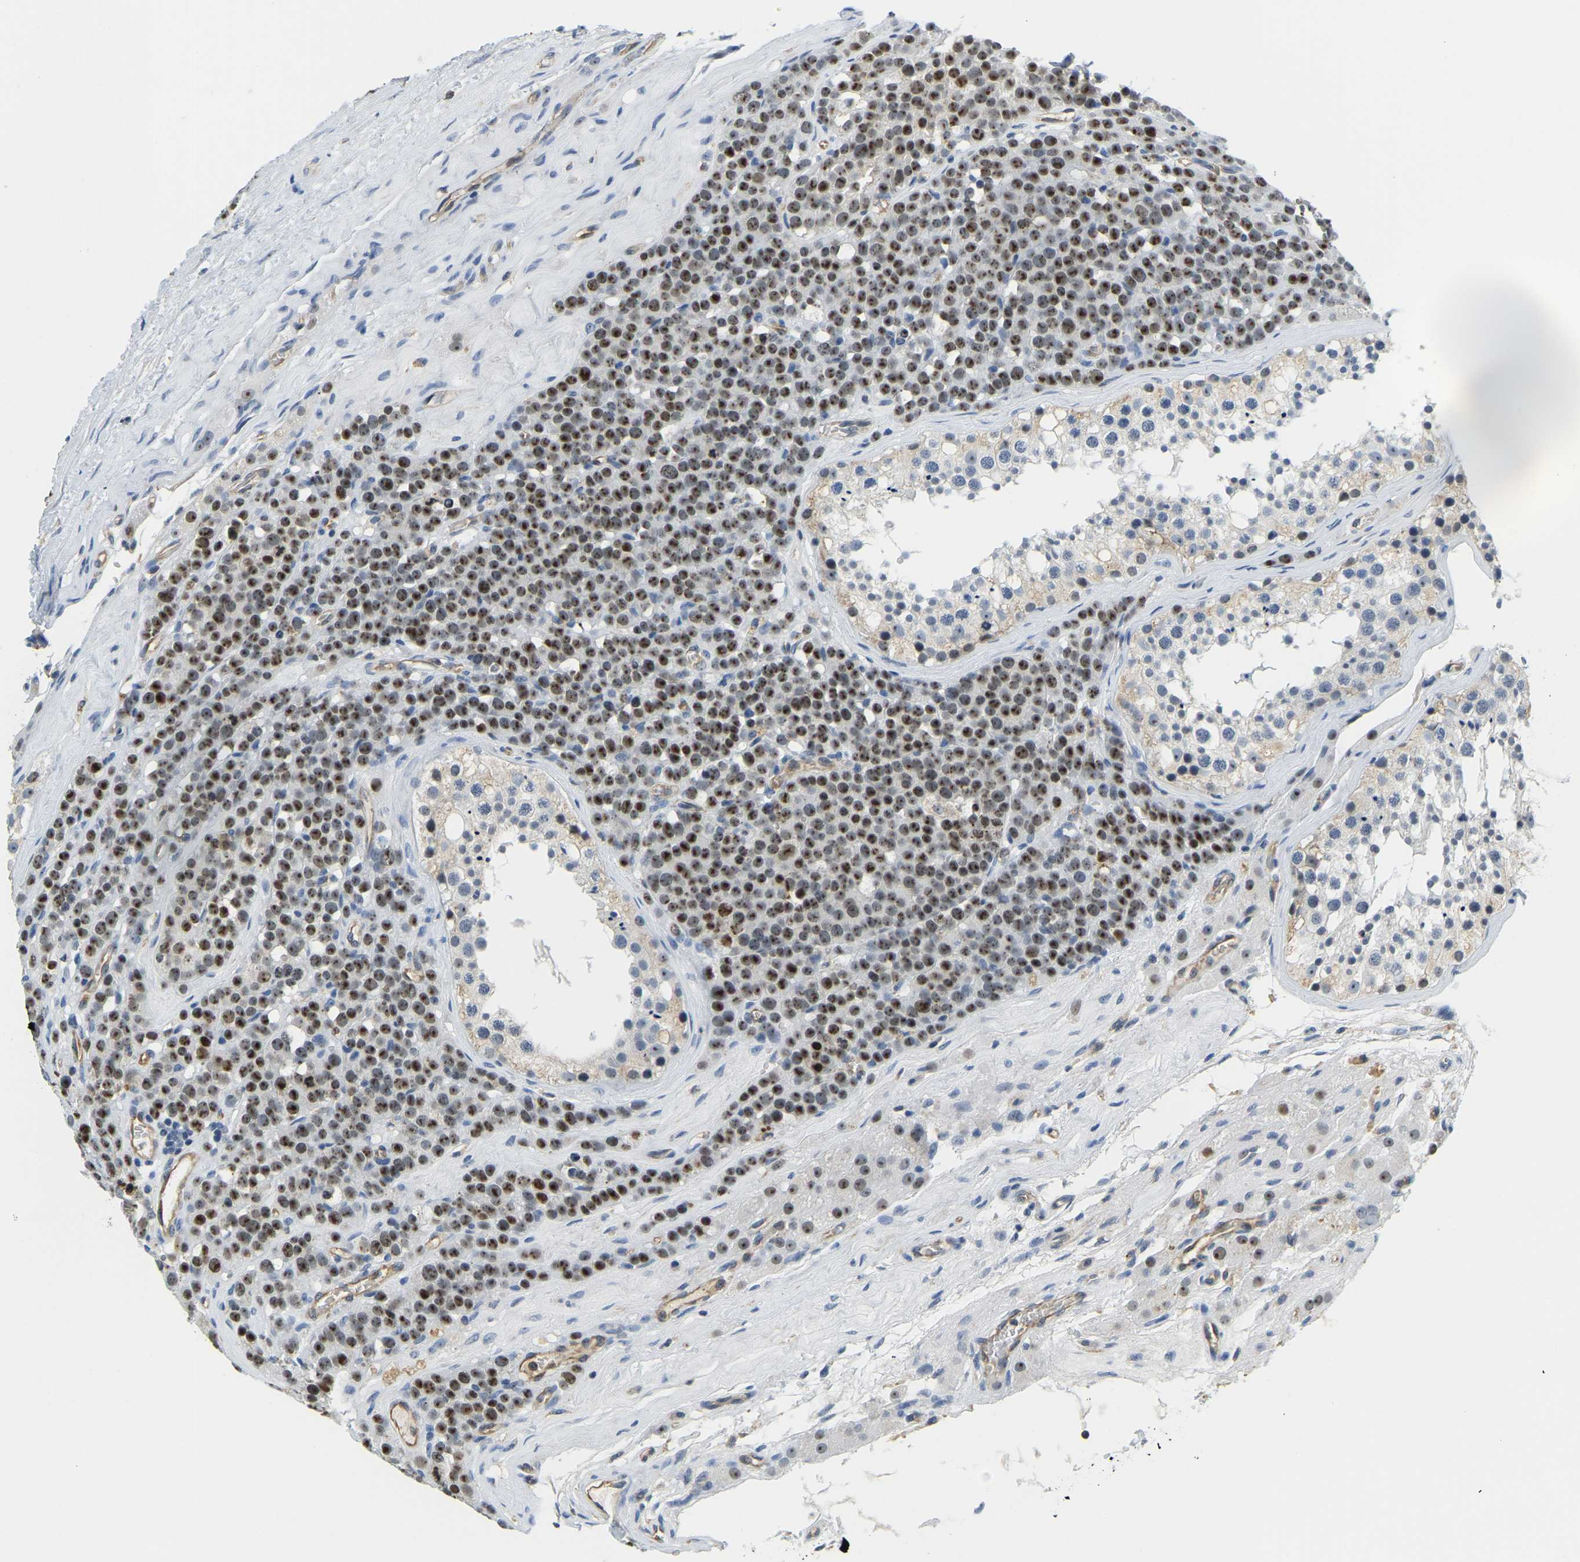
{"staining": {"intensity": "moderate", "quantity": ">75%", "location": "nuclear"}, "tissue": "testis cancer", "cell_type": "Tumor cells", "image_type": "cancer", "snomed": [{"axis": "morphology", "description": "Seminoma, NOS"}, {"axis": "topography", "description": "Testis"}], "caption": "Immunohistochemistry (DAB) staining of human testis seminoma reveals moderate nuclear protein positivity in about >75% of tumor cells.", "gene": "RRP1", "patient": {"sex": "male", "age": 71}}